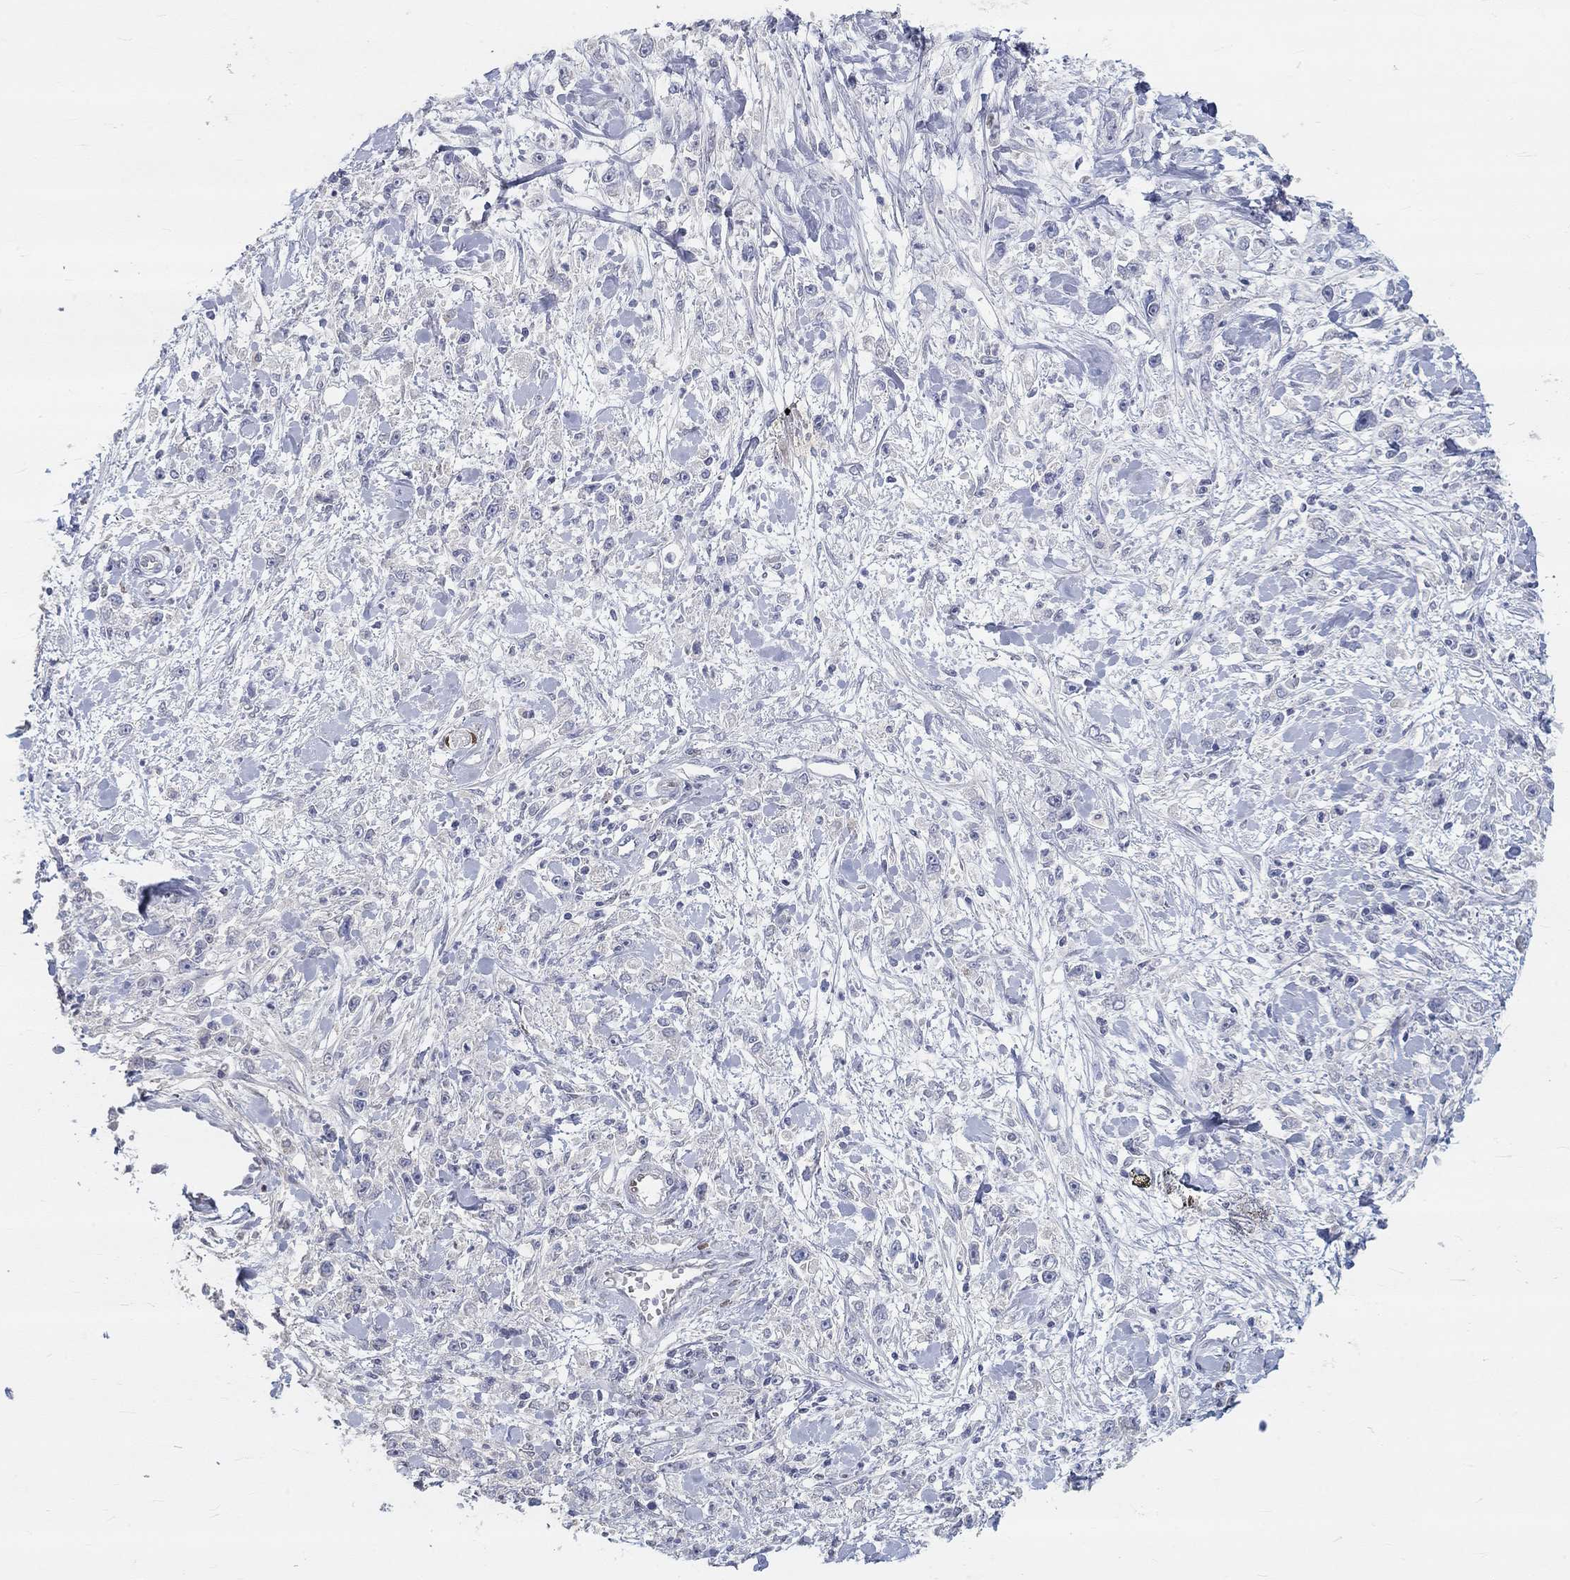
{"staining": {"intensity": "negative", "quantity": "none", "location": "none"}, "tissue": "stomach cancer", "cell_type": "Tumor cells", "image_type": "cancer", "snomed": [{"axis": "morphology", "description": "Adenocarcinoma, NOS"}, {"axis": "topography", "description": "Stomach"}], "caption": "Adenocarcinoma (stomach) stained for a protein using immunohistochemistry exhibits no expression tumor cells.", "gene": "FGF2", "patient": {"sex": "female", "age": 59}}